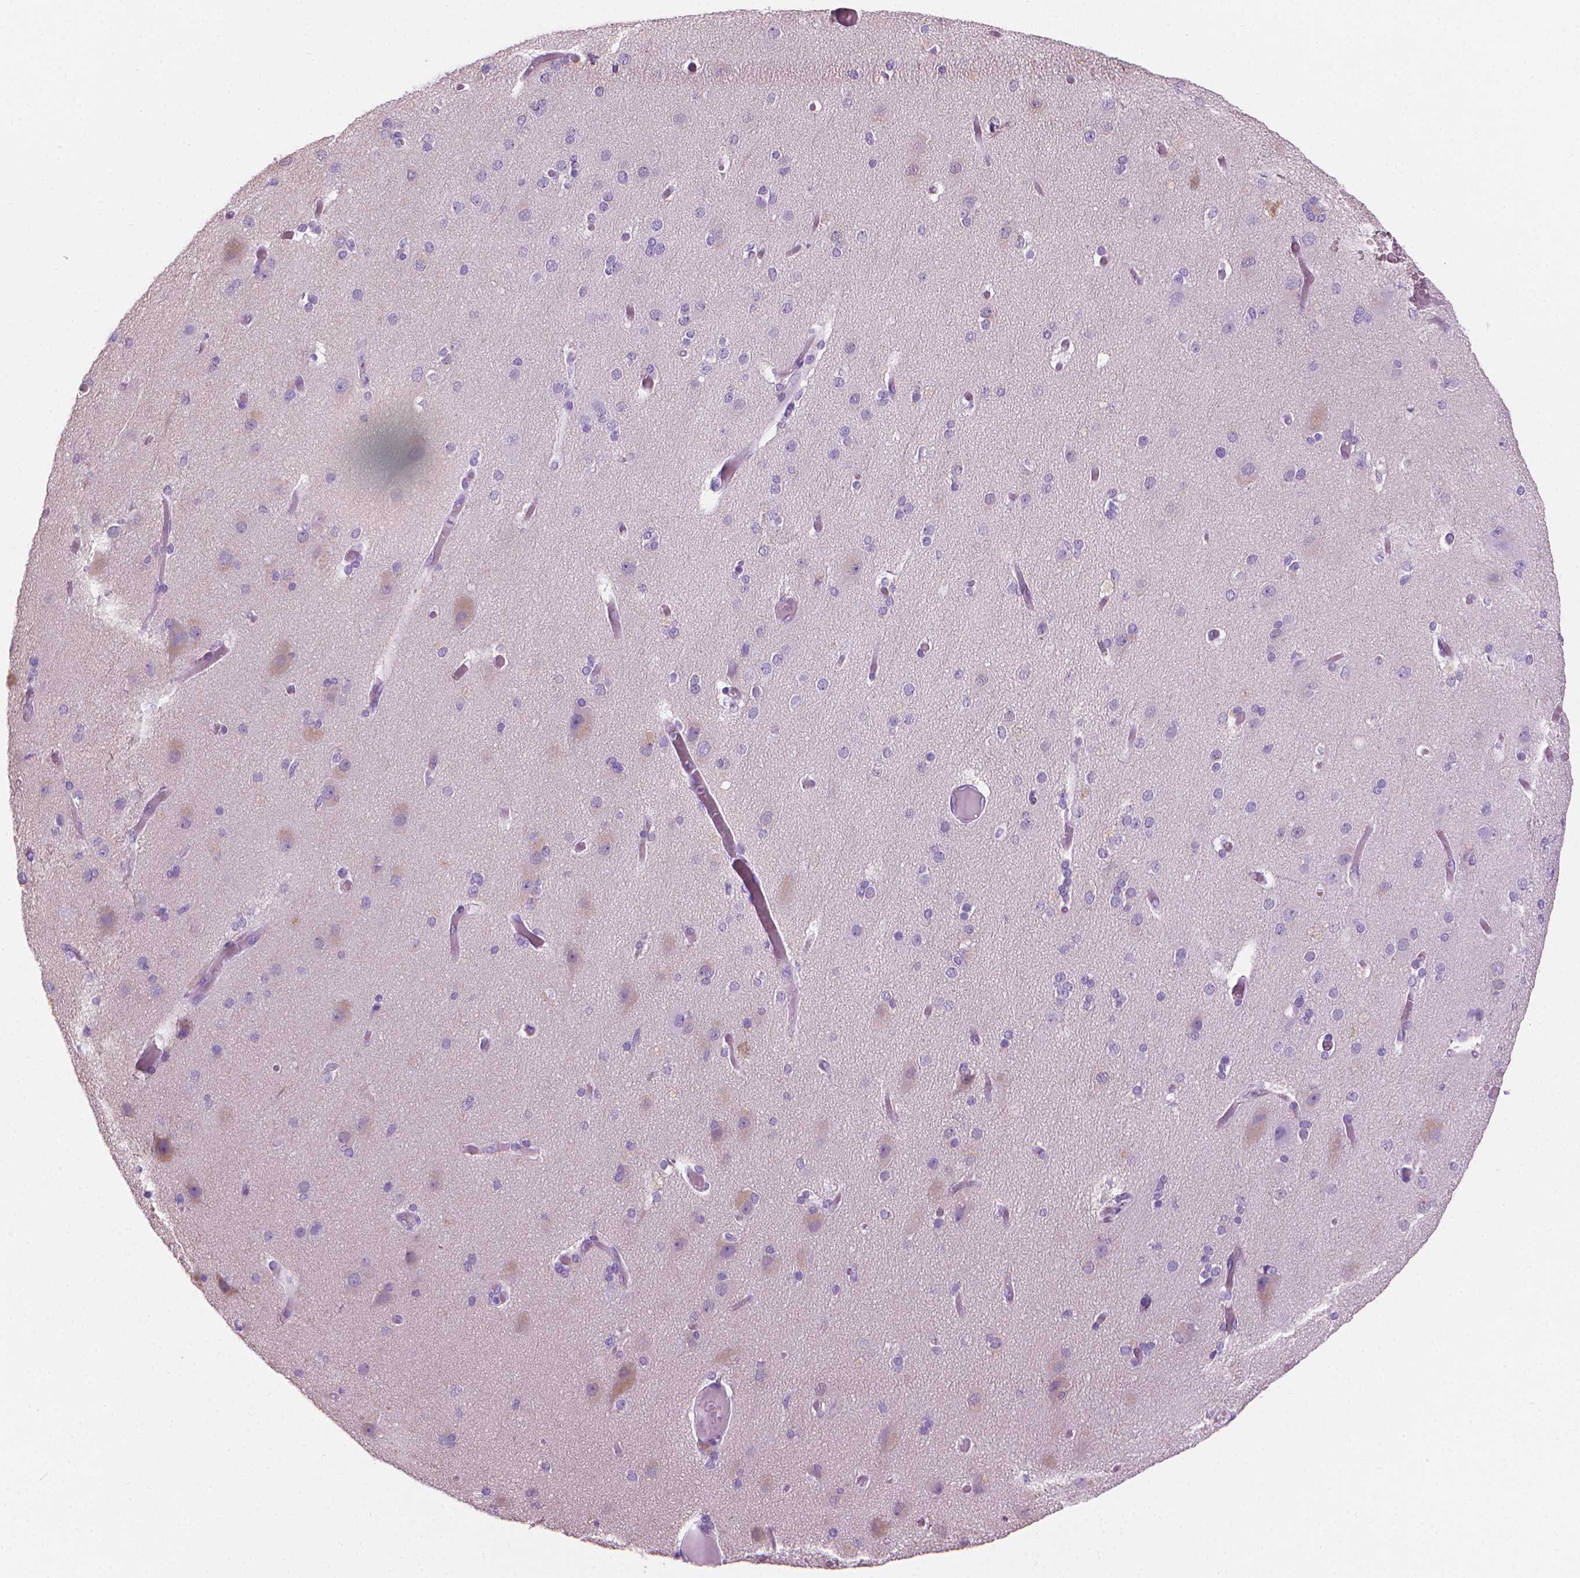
{"staining": {"intensity": "negative", "quantity": "none", "location": "none"}, "tissue": "cerebral cortex", "cell_type": "Endothelial cells", "image_type": "normal", "snomed": [{"axis": "morphology", "description": "Normal tissue, NOS"}, {"axis": "morphology", "description": "Glioma, malignant, High grade"}, {"axis": "topography", "description": "Cerebral cortex"}], "caption": "A photomicrograph of cerebral cortex stained for a protein exhibits no brown staining in endothelial cells. (Immunohistochemistry, brightfield microscopy, high magnification).", "gene": "TTC29", "patient": {"sex": "male", "age": 71}}